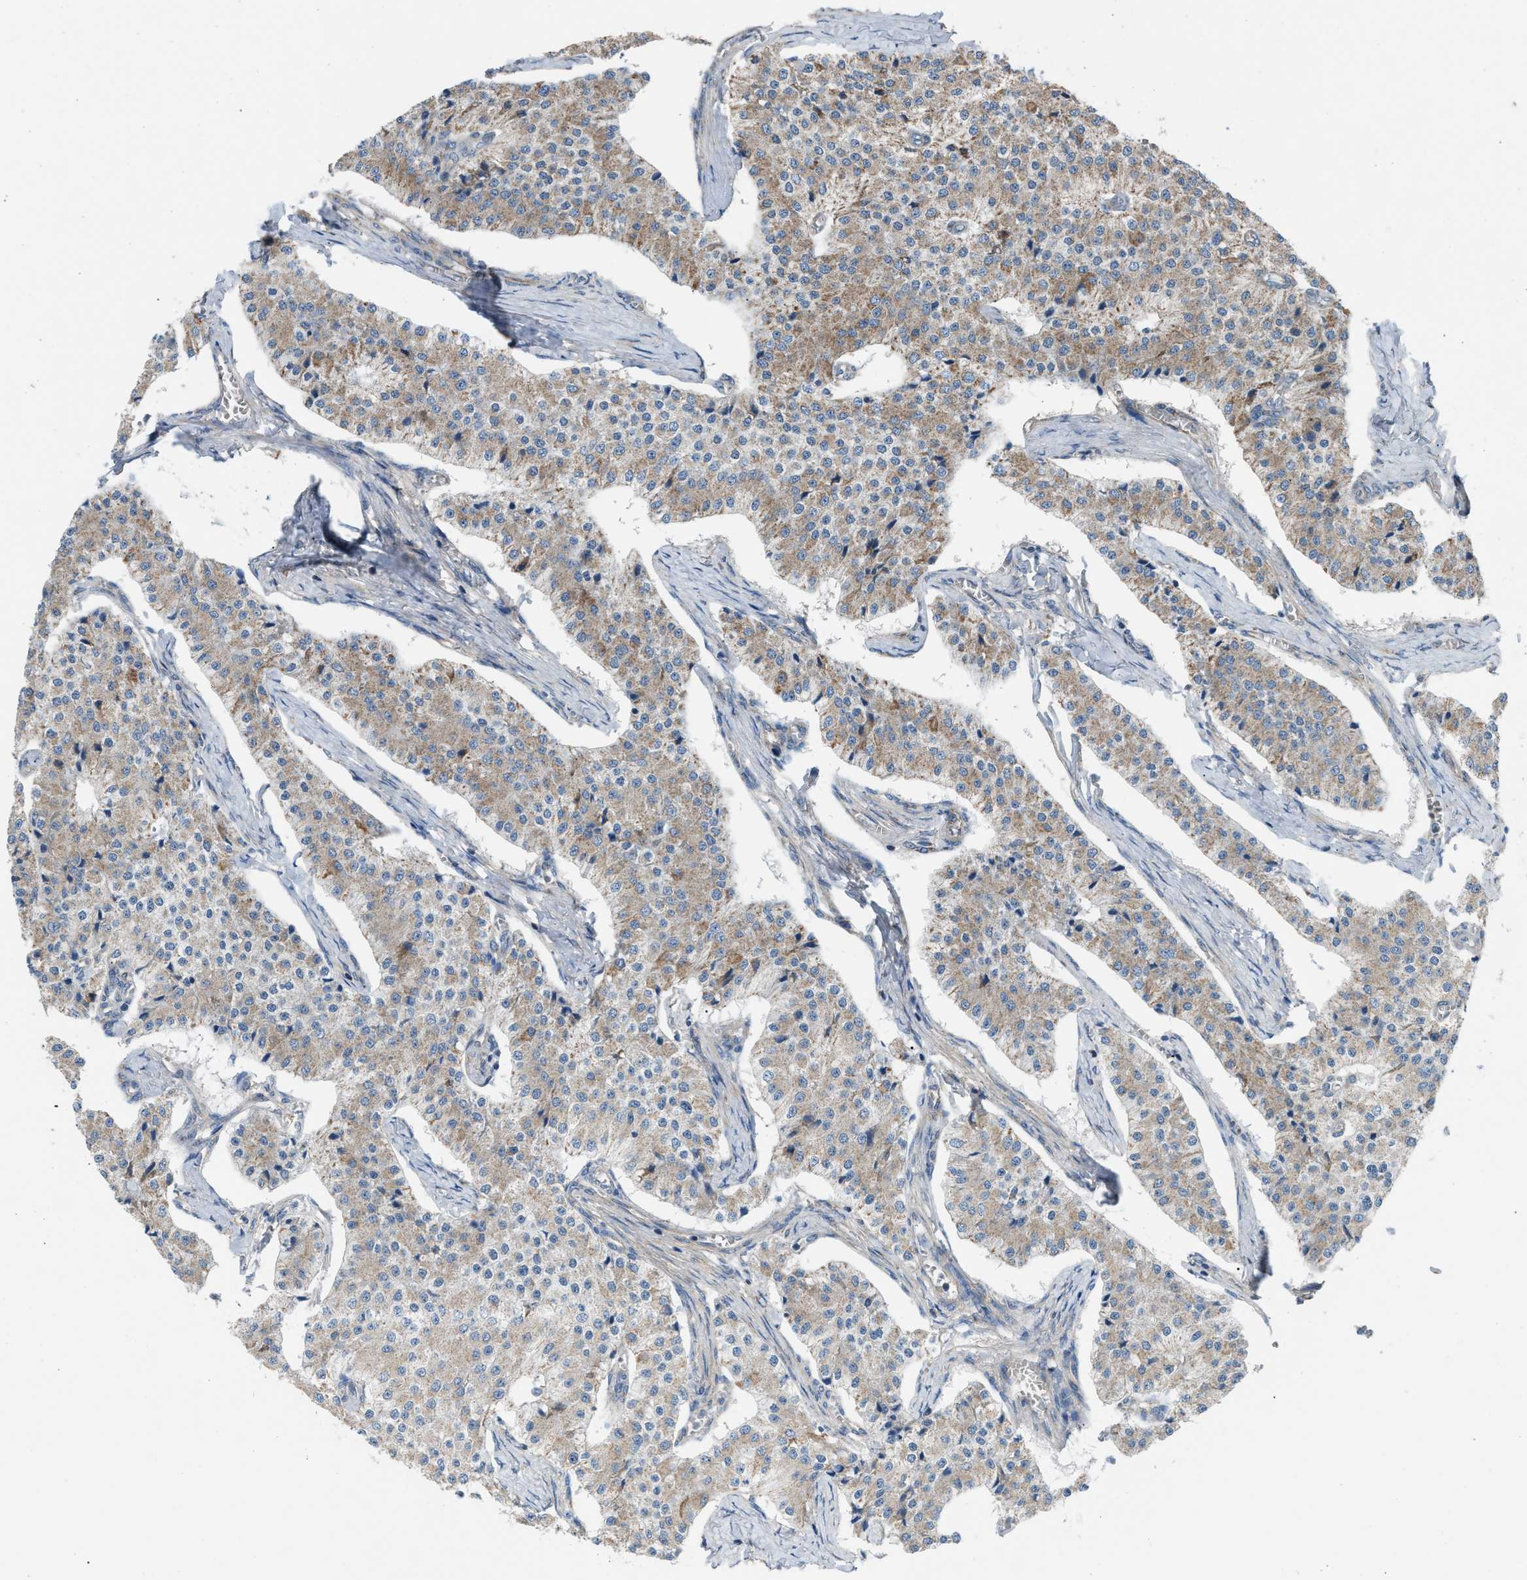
{"staining": {"intensity": "weak", "quantity": "25%-75%", "location": "cytoplasmic/membranous"}, "tissue": "carcinoid", "cell_type": "Tumor cells", "image_type": "cancer", "snomed": [{"axis": "morphology", "description": "Carcinoid, malignant, NOS"}, {"axis": "topography", "description": "Colon"}], "caption": "An immunohistochemistry (IHC) image of neoplastic tissue is shown. Protein staining in brown labels weak cytoplasmic/membranous positivity in malignant carcinoid within tumor cells. The protein of interest is stained brown, and the nuclei are stained in blue (DAB (3,3'-diaminobenzidine) IHC with brightfield microscopy, high magnification).", "gene": "SLC10A3", "patient": {"sex": "female", "age": 52}}